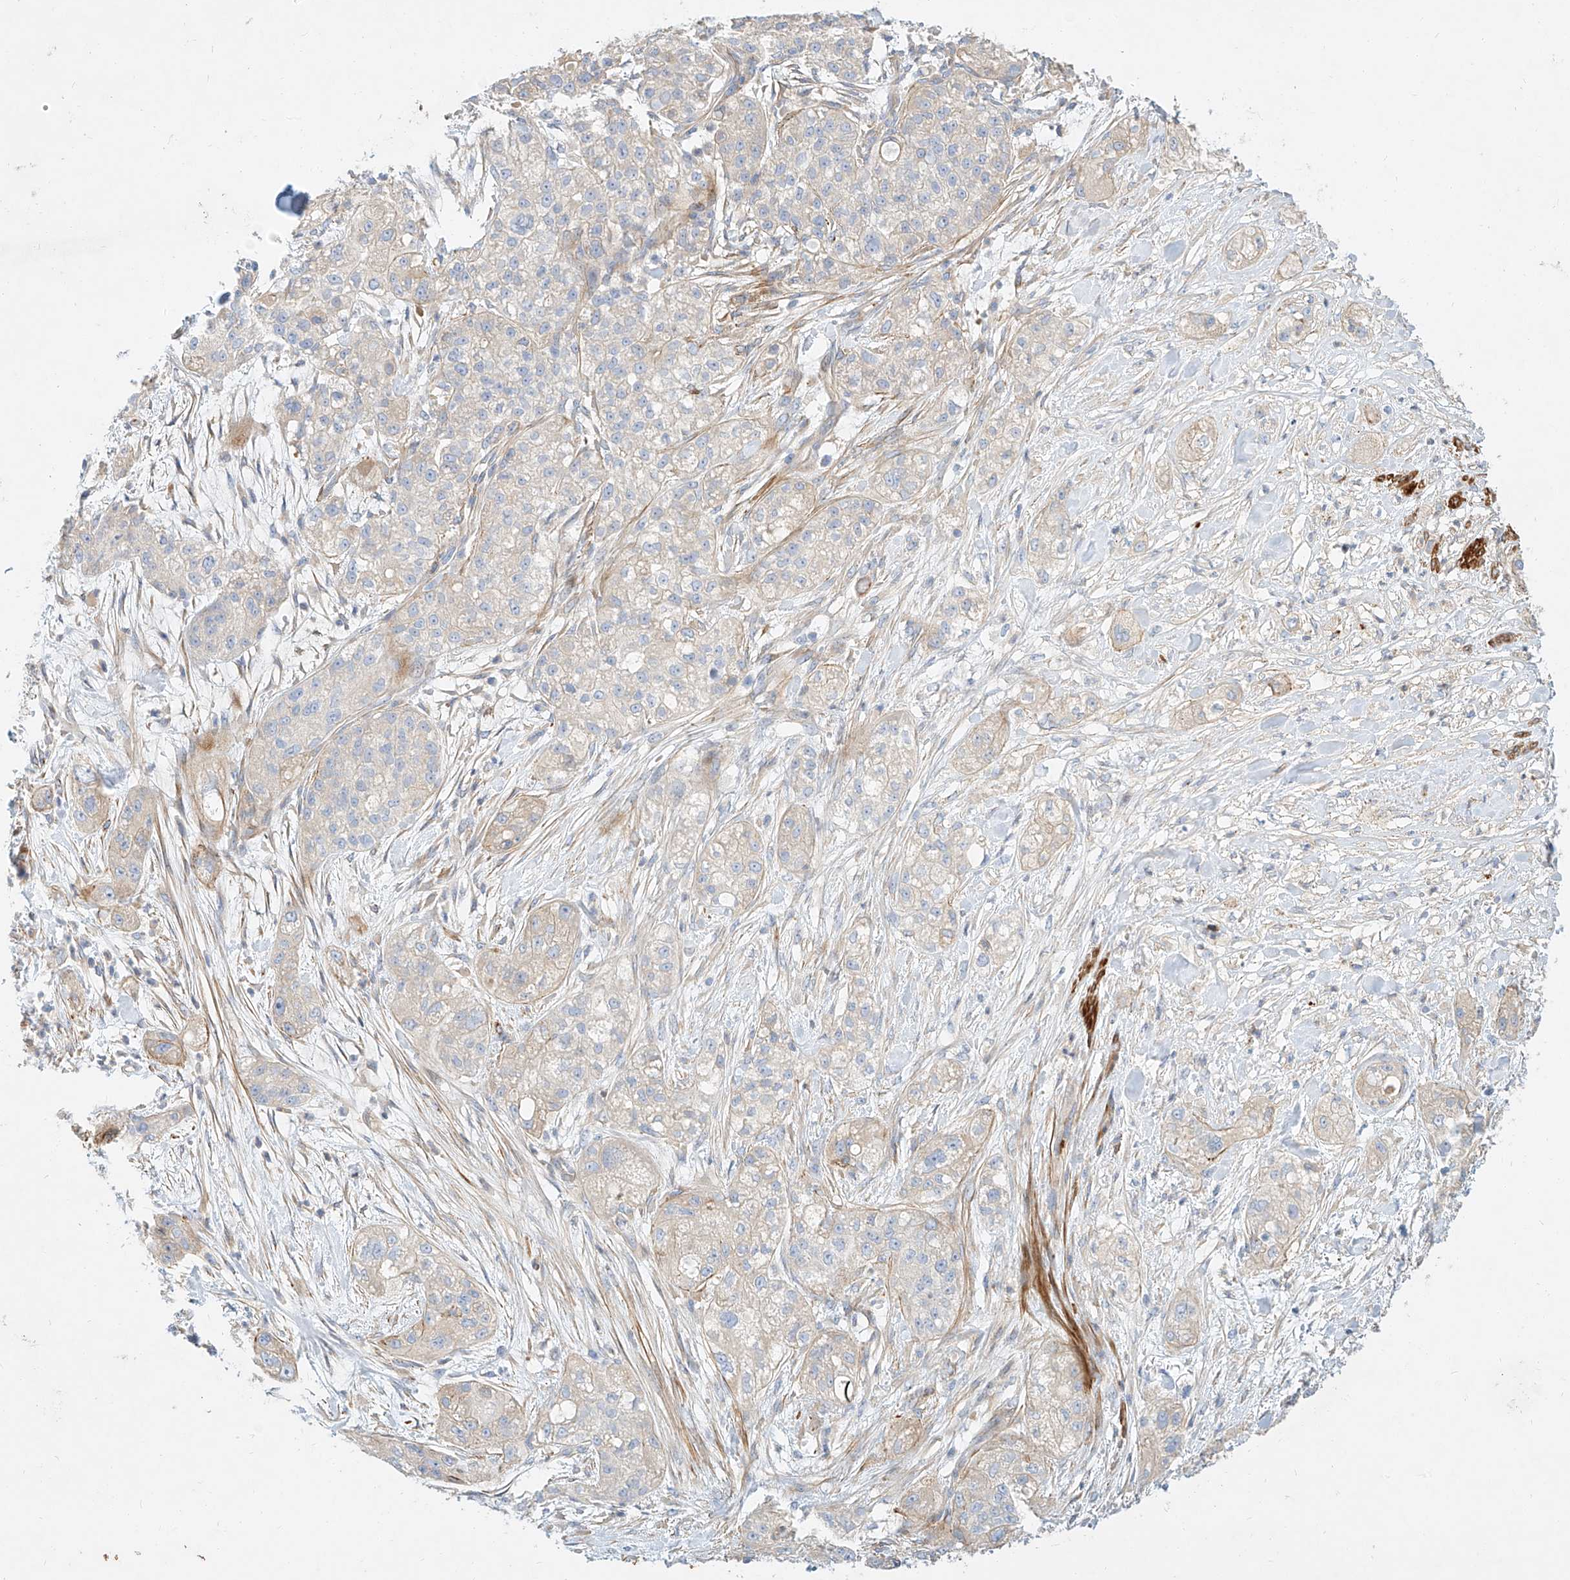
{"staining": {"intensity": "weak", "quantity": "25%-75%", "location": "cytoplasmic/membranous"}, "tissue": "pancreatic cancer", "cell_type": "Tumor cells", "image_type": "cancer", "snomed": [{"axis": "morphology", "description": "Adenocarcinoma, NOS"}, {"axis": "topography", "description": "Pancreas"}], "caption": "IHC of pancreatic cancer shows low levels of weak cytoplasmic/membranous positivity in about 25%-75% of tumor cells. The protein is shown in brown color, while the nuclei are stained blue.", "gene": "KCNH5", "patient": {"sex": "female", "age": 78}}